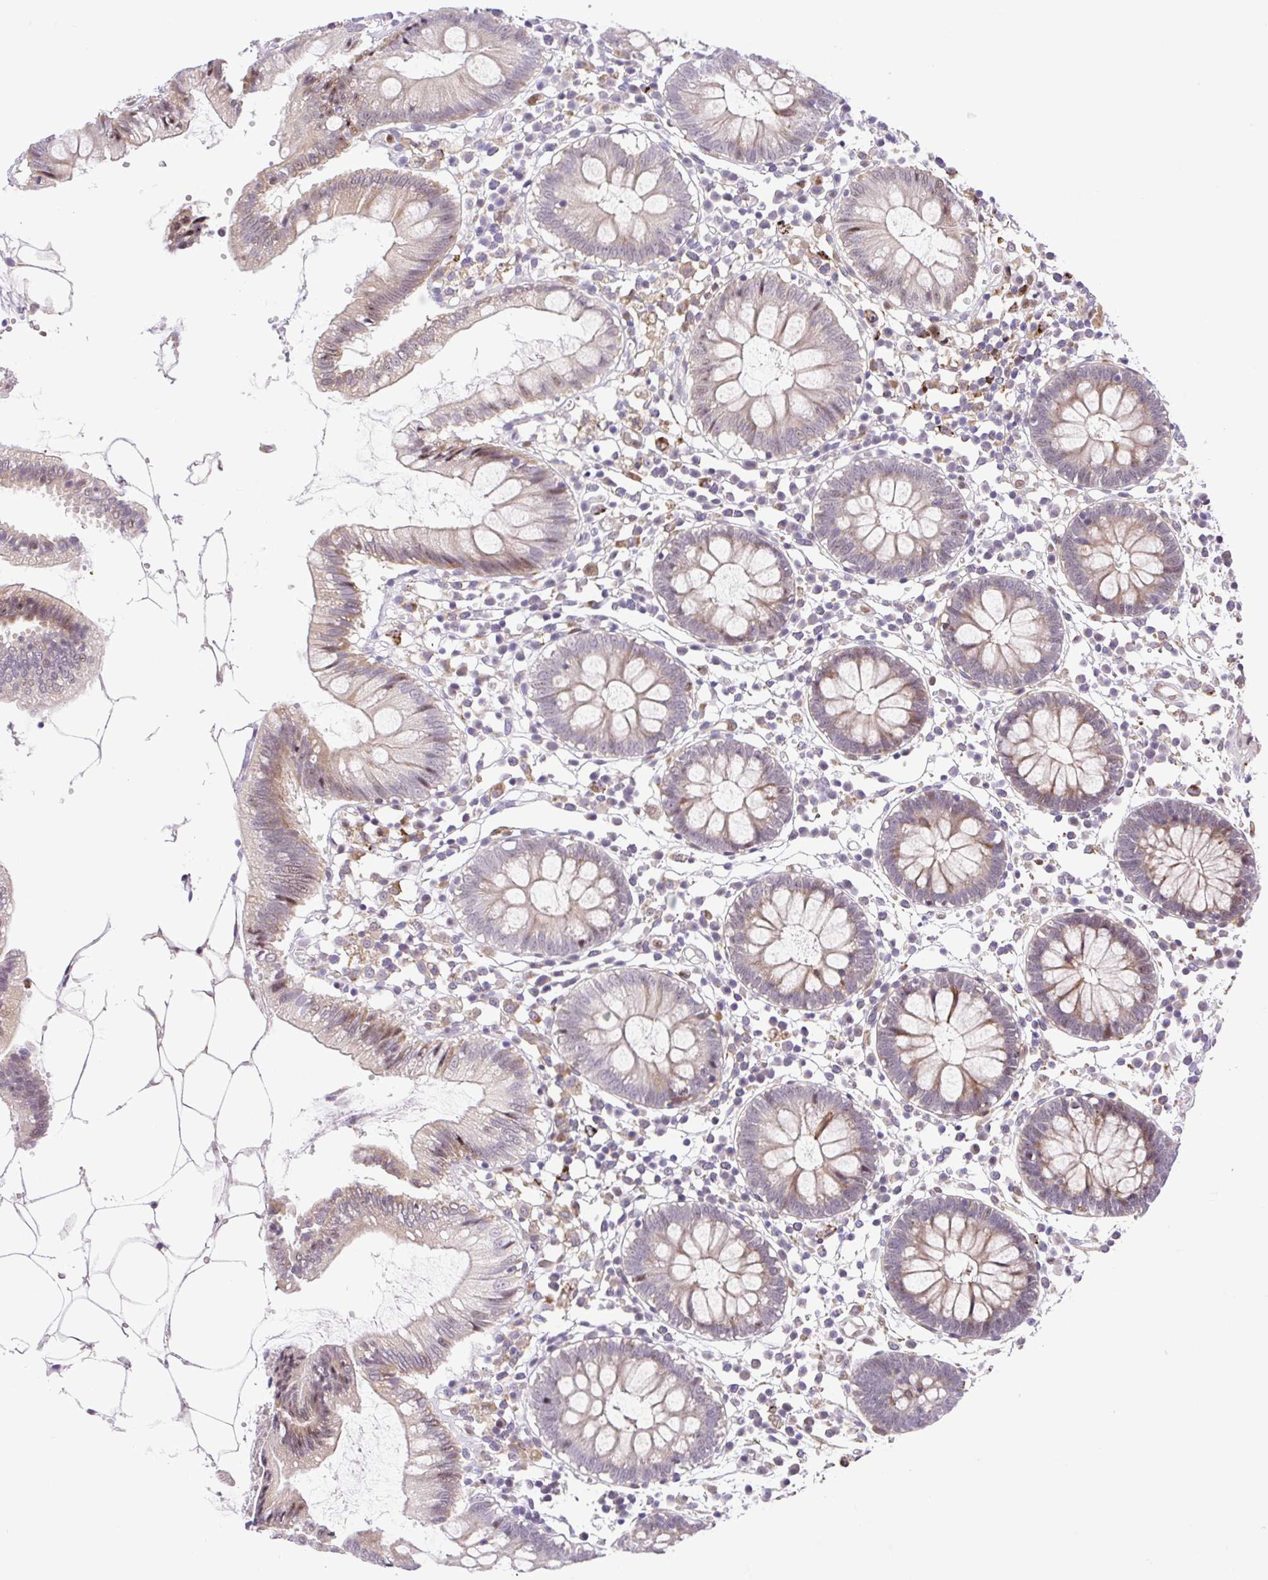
{"staining": {"intensity": "weak", "quantity": ">75%", "location": "cytoplasmic/membranous"}, "tissue": "colon", "cell_type": "Endothelial cells", "image_type": "normal", "snomed": [{"axis": "morphology", "description": "Normal tissue, NOS"}, {"axis": "morphology", "description": "Adenocarcinoma, NOS"}, {"axis": "topography", "description": "Colon"}], "caption": "Protein expression analysis of unremarkable human colon reveals weak cytoplasmic/membranous expression in about >75% of endothelial cells. The protein of interest is shown in brown color, while the nuclei are stained blue.", "gene": "ERG", "patient": {"sex": "male", "age": 83}}